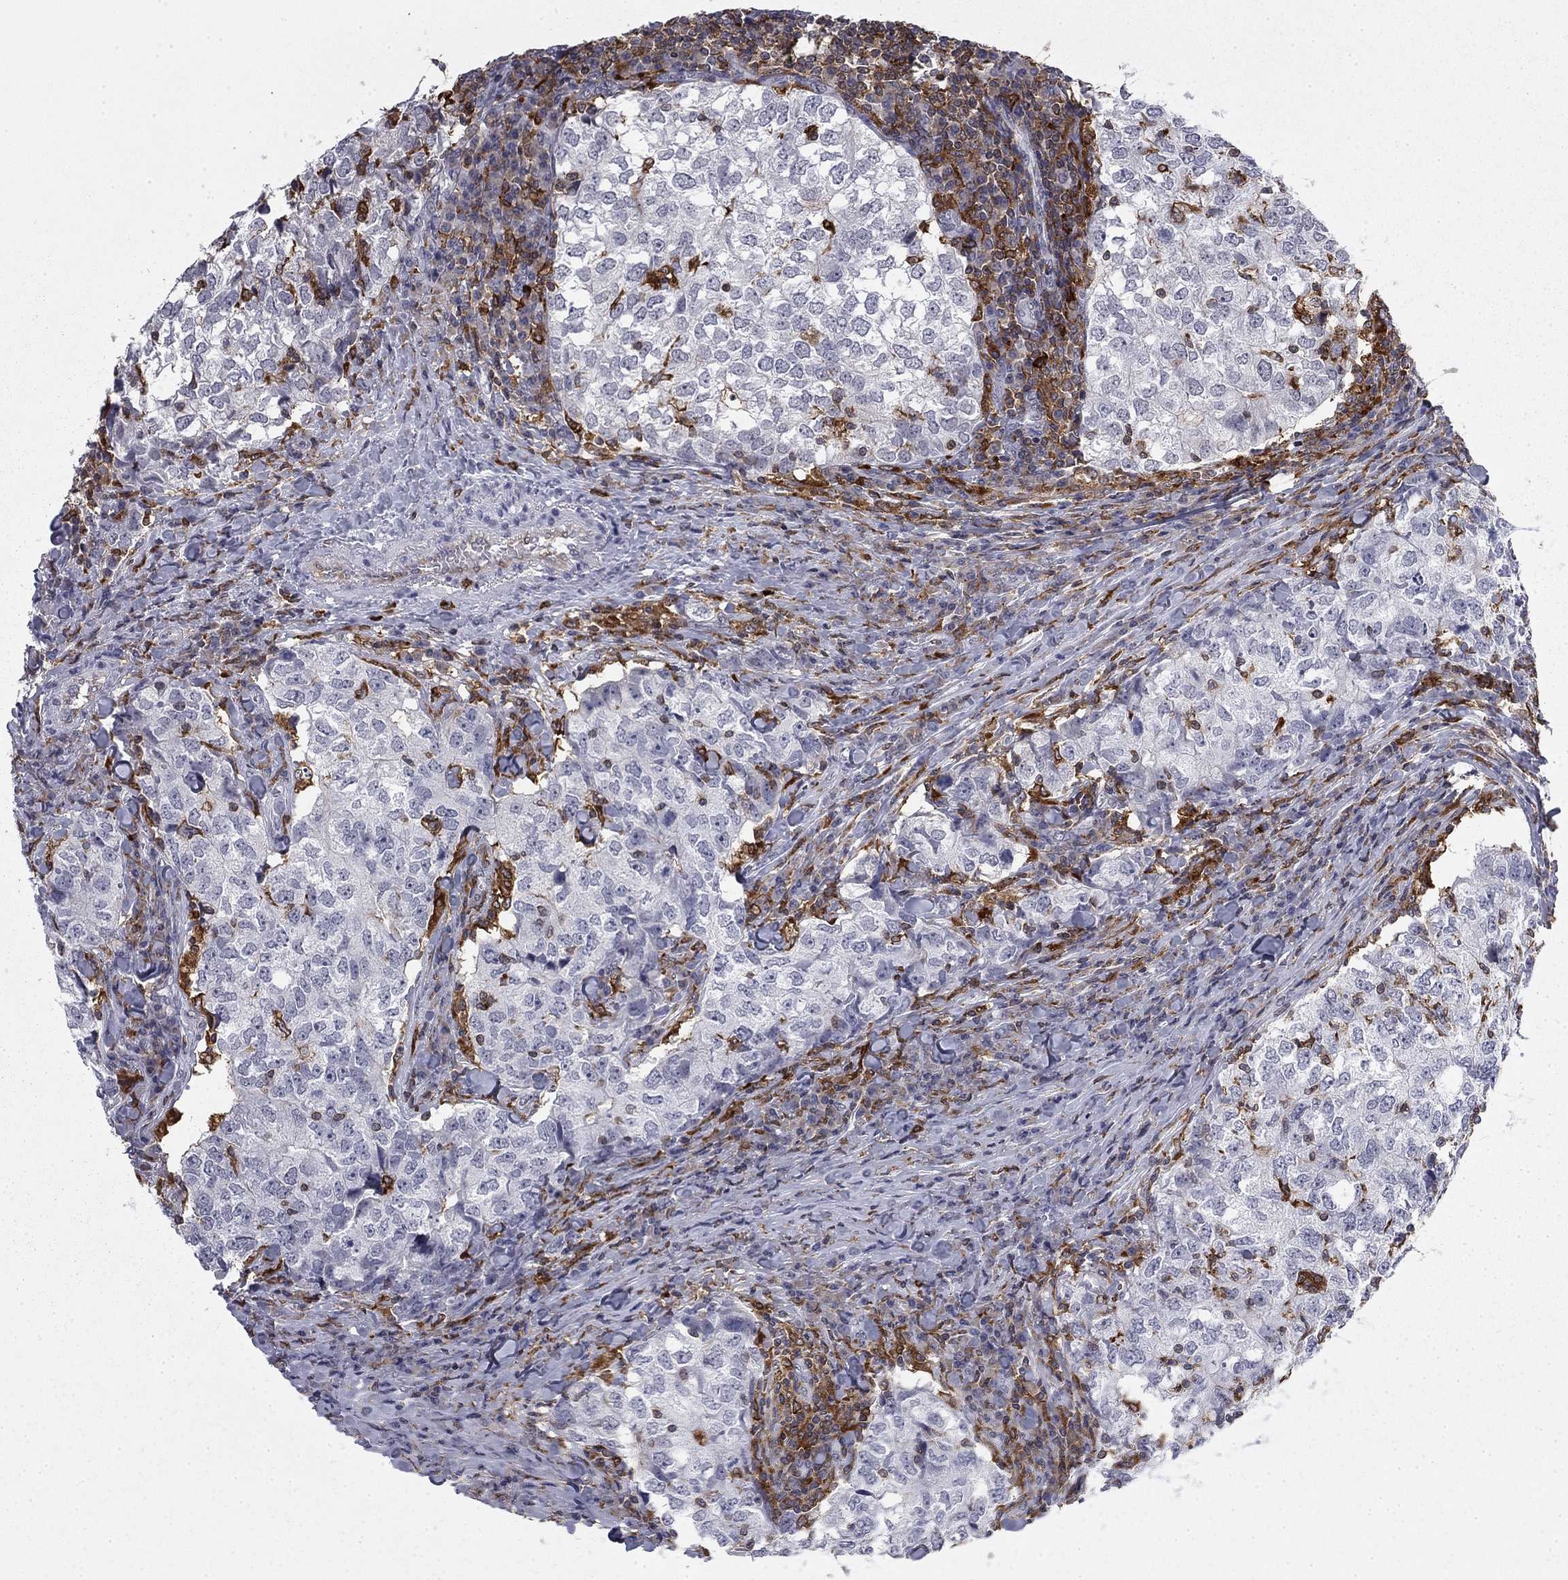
{"staining": {"intensity": "negative", "quantity": "none", "location": "none"}, "tissue": "breast cancer", "cell_type": "Tumor cells", "image_type": "cancer", "snomed": [{"axis": "morphology", "description": "Duct carcinoma"}, {"axis": "topography", "description": "Breast"}], "caption": "Infiltrating ductal carcinoma (breast) stained for a protein using immunohistochemistry reveals no positivity tumor cells.", "gene": "PLCB2", "patient": {"sex": "female", "age": 30}}